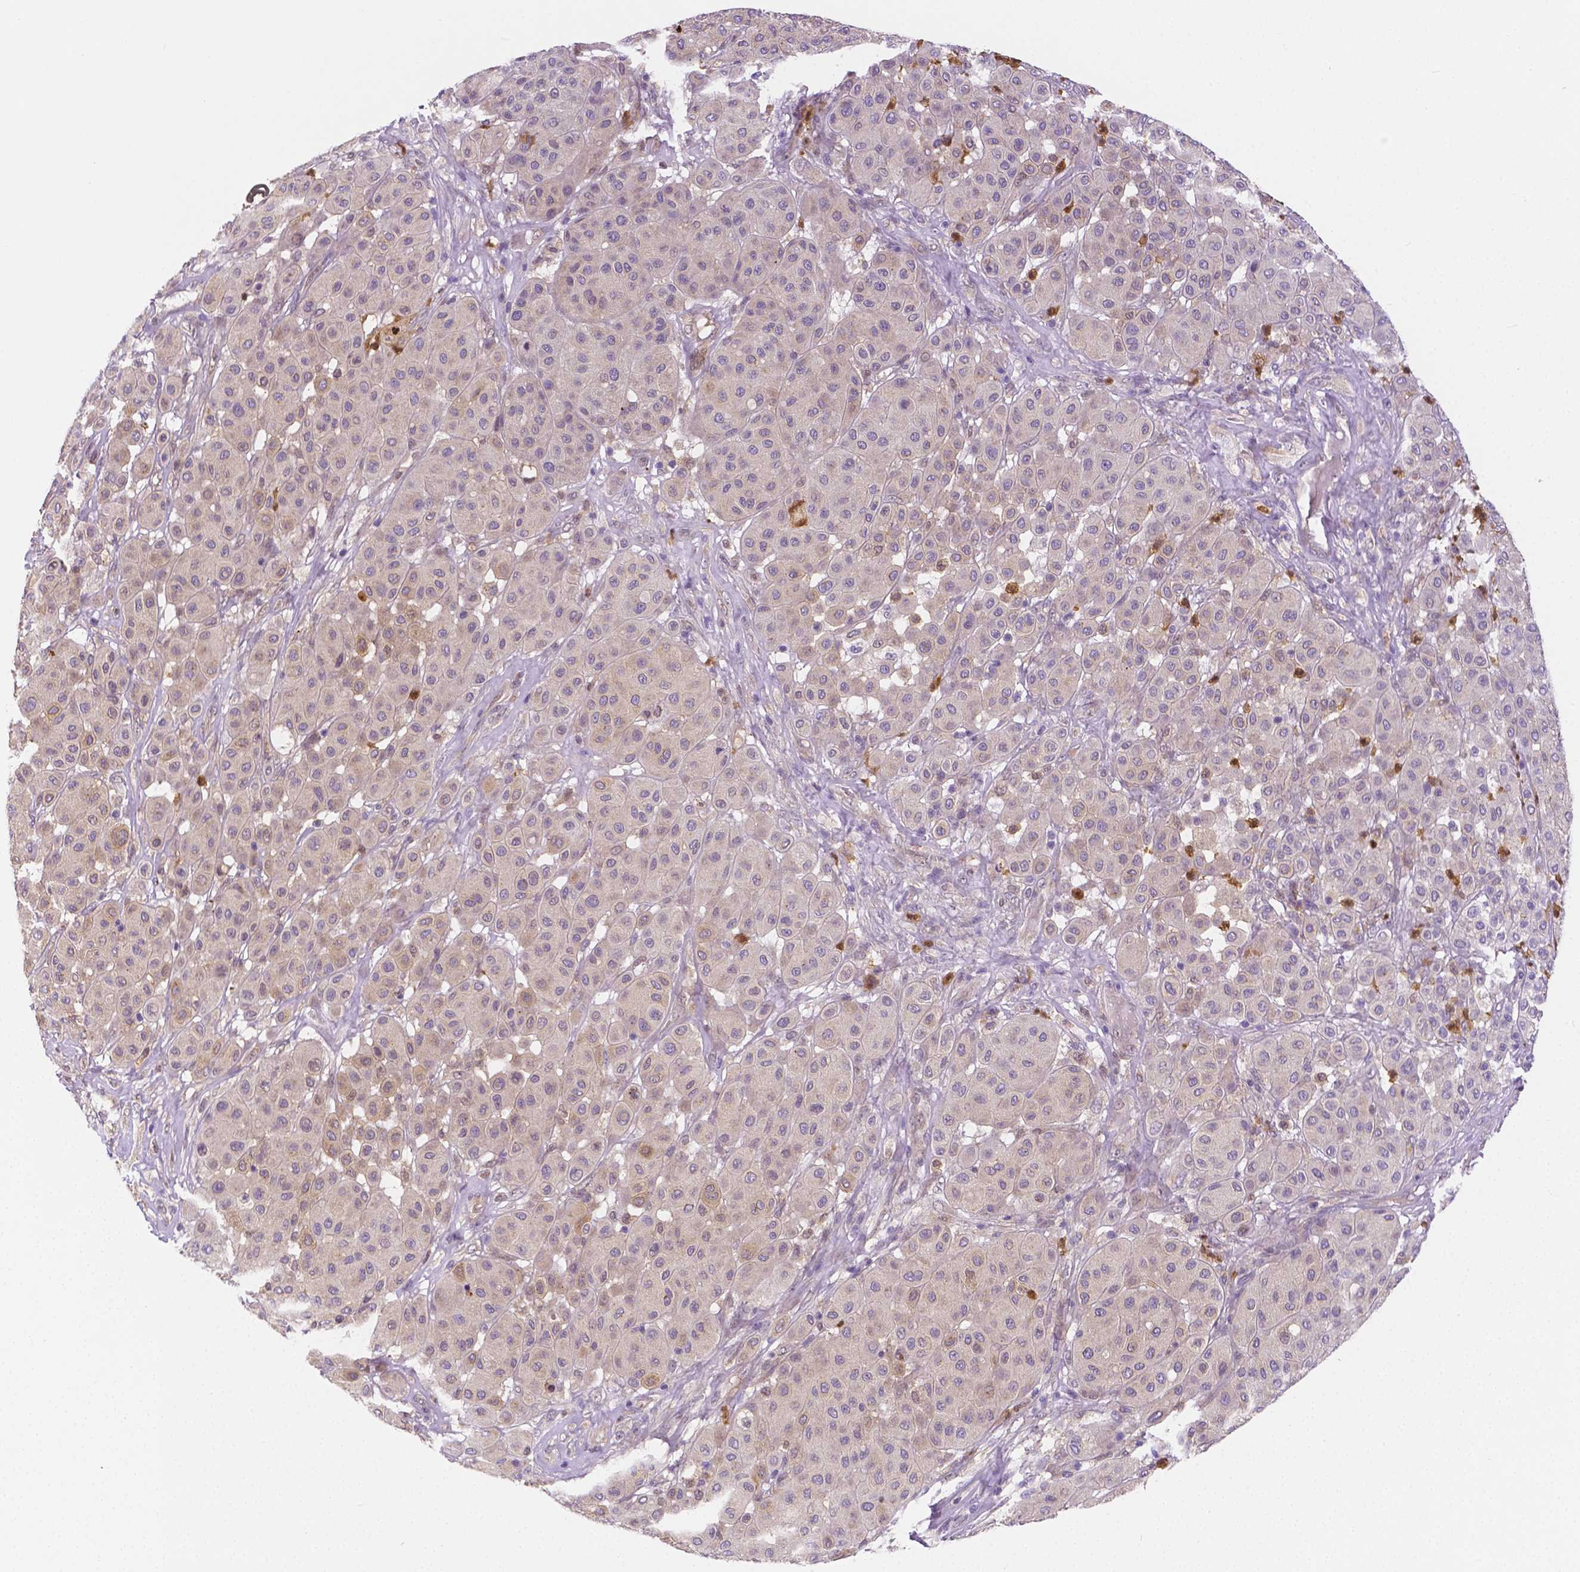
{"staining": {"intensity": "negative", "quantity": "none", "location": "none"}, "tissue": "melanoma", "cell_type": "Tumor cells", "image_type": "cancer", "snomed": [{"axis": "morphology", "description": "Malignant melanoma, Metastatic site"}, {"axis": "topography", "description": "Smooth muscle"}], "caption": "High power microscopy image of an immunohistochemistry (IHC) micrograph of malignant melanoma (metastatic site), revealing no significant positivity in tumor cells.", "gene": "ZNRD2", "patient": {"sex": "male", "age": 41}}